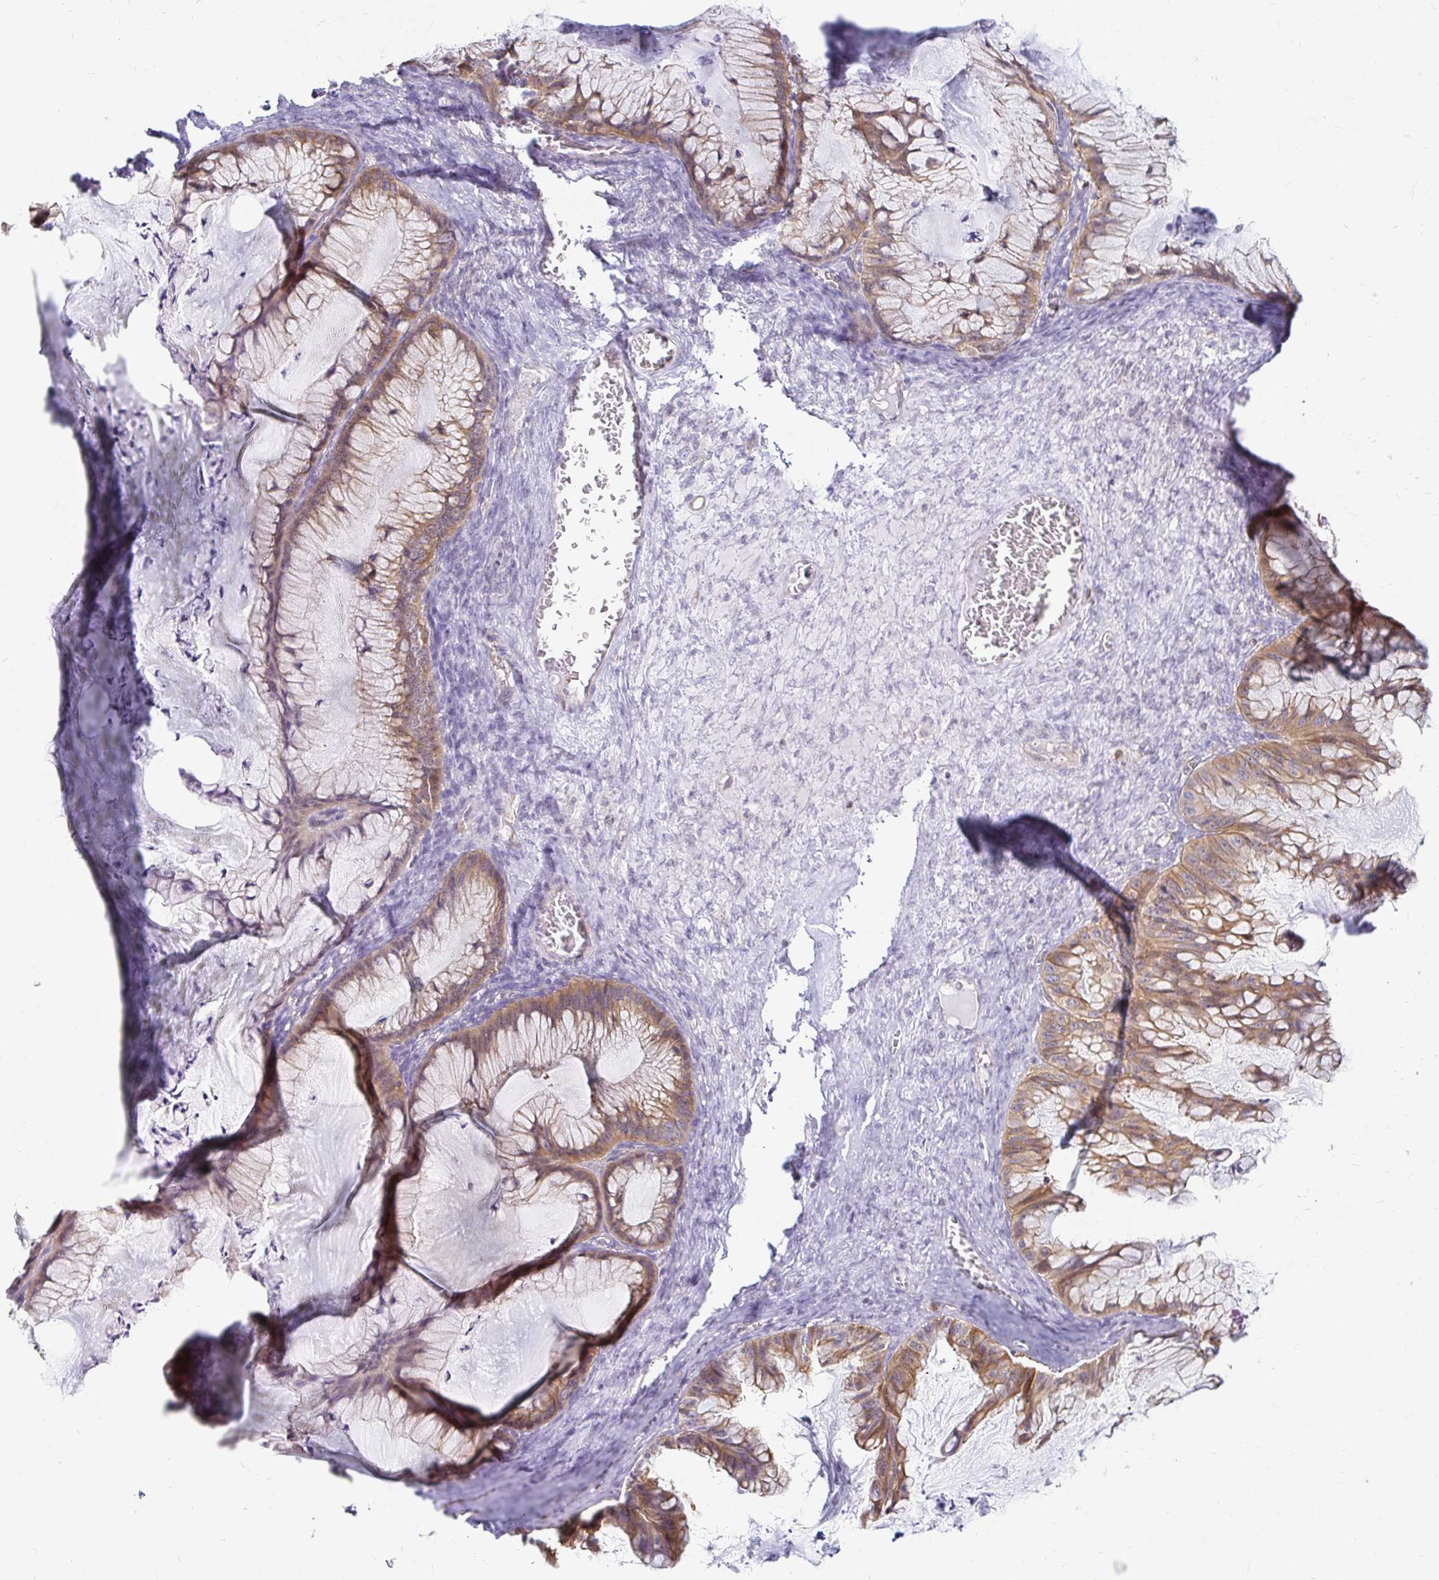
{"staining": {"intensity": "moderate", "quantity": ">75%", "location": "cytoplasmic/membranous"}, "tissue": "ovarian cancer", "cell_type": "Tumor cells", "image_type": "cancer", "snomed": [{"axis": "morphology", "description": "Cystadenocarcinoma, mucinous, NOS"}, {"axis": "topography", "description": "Ovary"}], "caption": "This is an image of immunohistochemistry staining of mucinous cystadenocarcinoma (ovarian), which shows moderate expression in the cytoplasmic/membranous of tumor cells.", "gene": "CAST", "patient": {"sex": "female", "age": 72}}